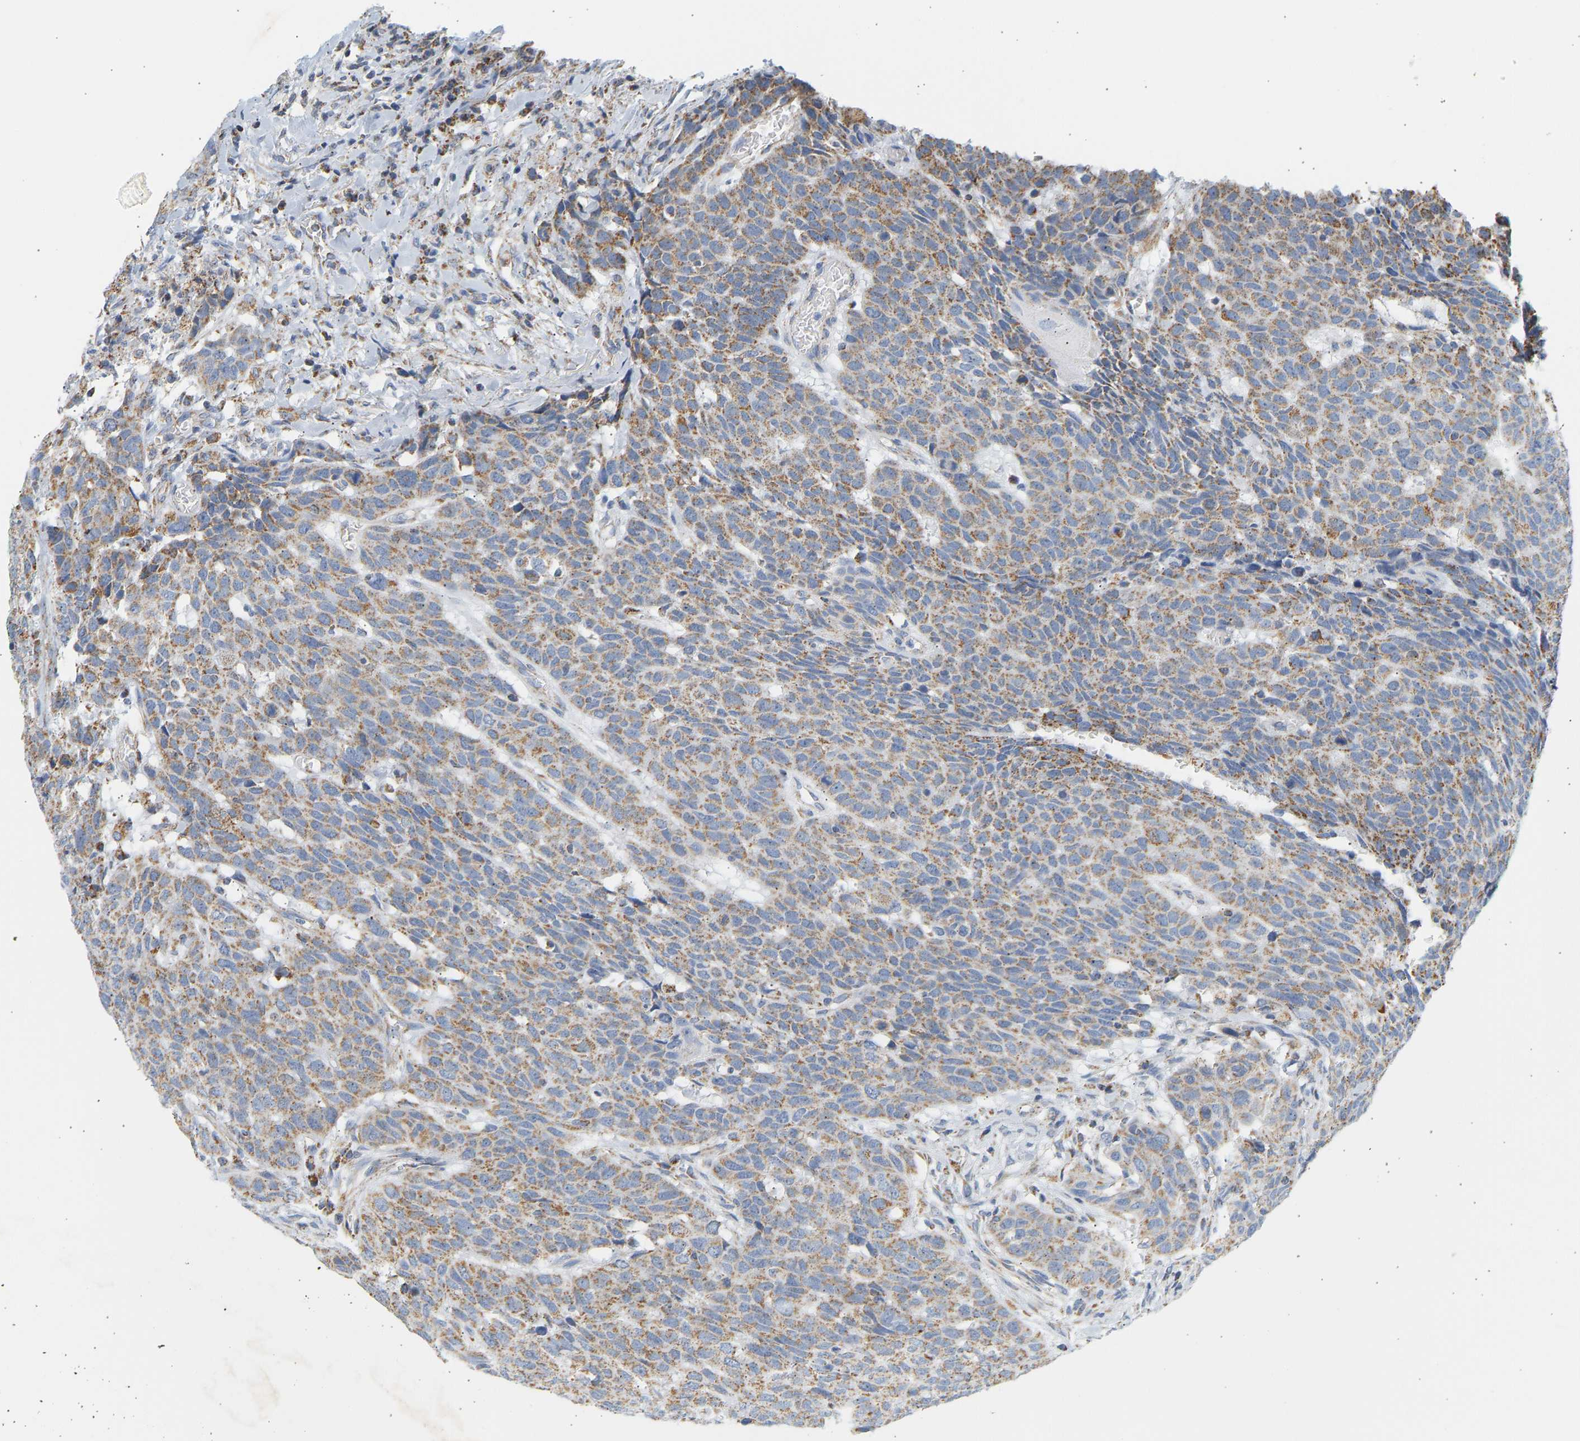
{"staining": {"intensity": "moderate", "quantity": ">75%", "location": "cytoplasmic/membranous"}, "tissue": "head and neck cancer", "cell_type": "Tumor cells", "image_type": "cancer", "snomed": [{"axis": "morphology", "description": "Squamous cell carcinoma, NOS"}, {"axis": "topography", "description": "Head-Neck"}], "caption": "Squamous cell carcinoma (head and neck) tissue shows moderate cytoplasmic/membranous expression in approximately >75% of tumor cells, visualized by immunohistochemistry.", "gene": "GRPEL2", "patient": {"sex": "male", "age": 66}}